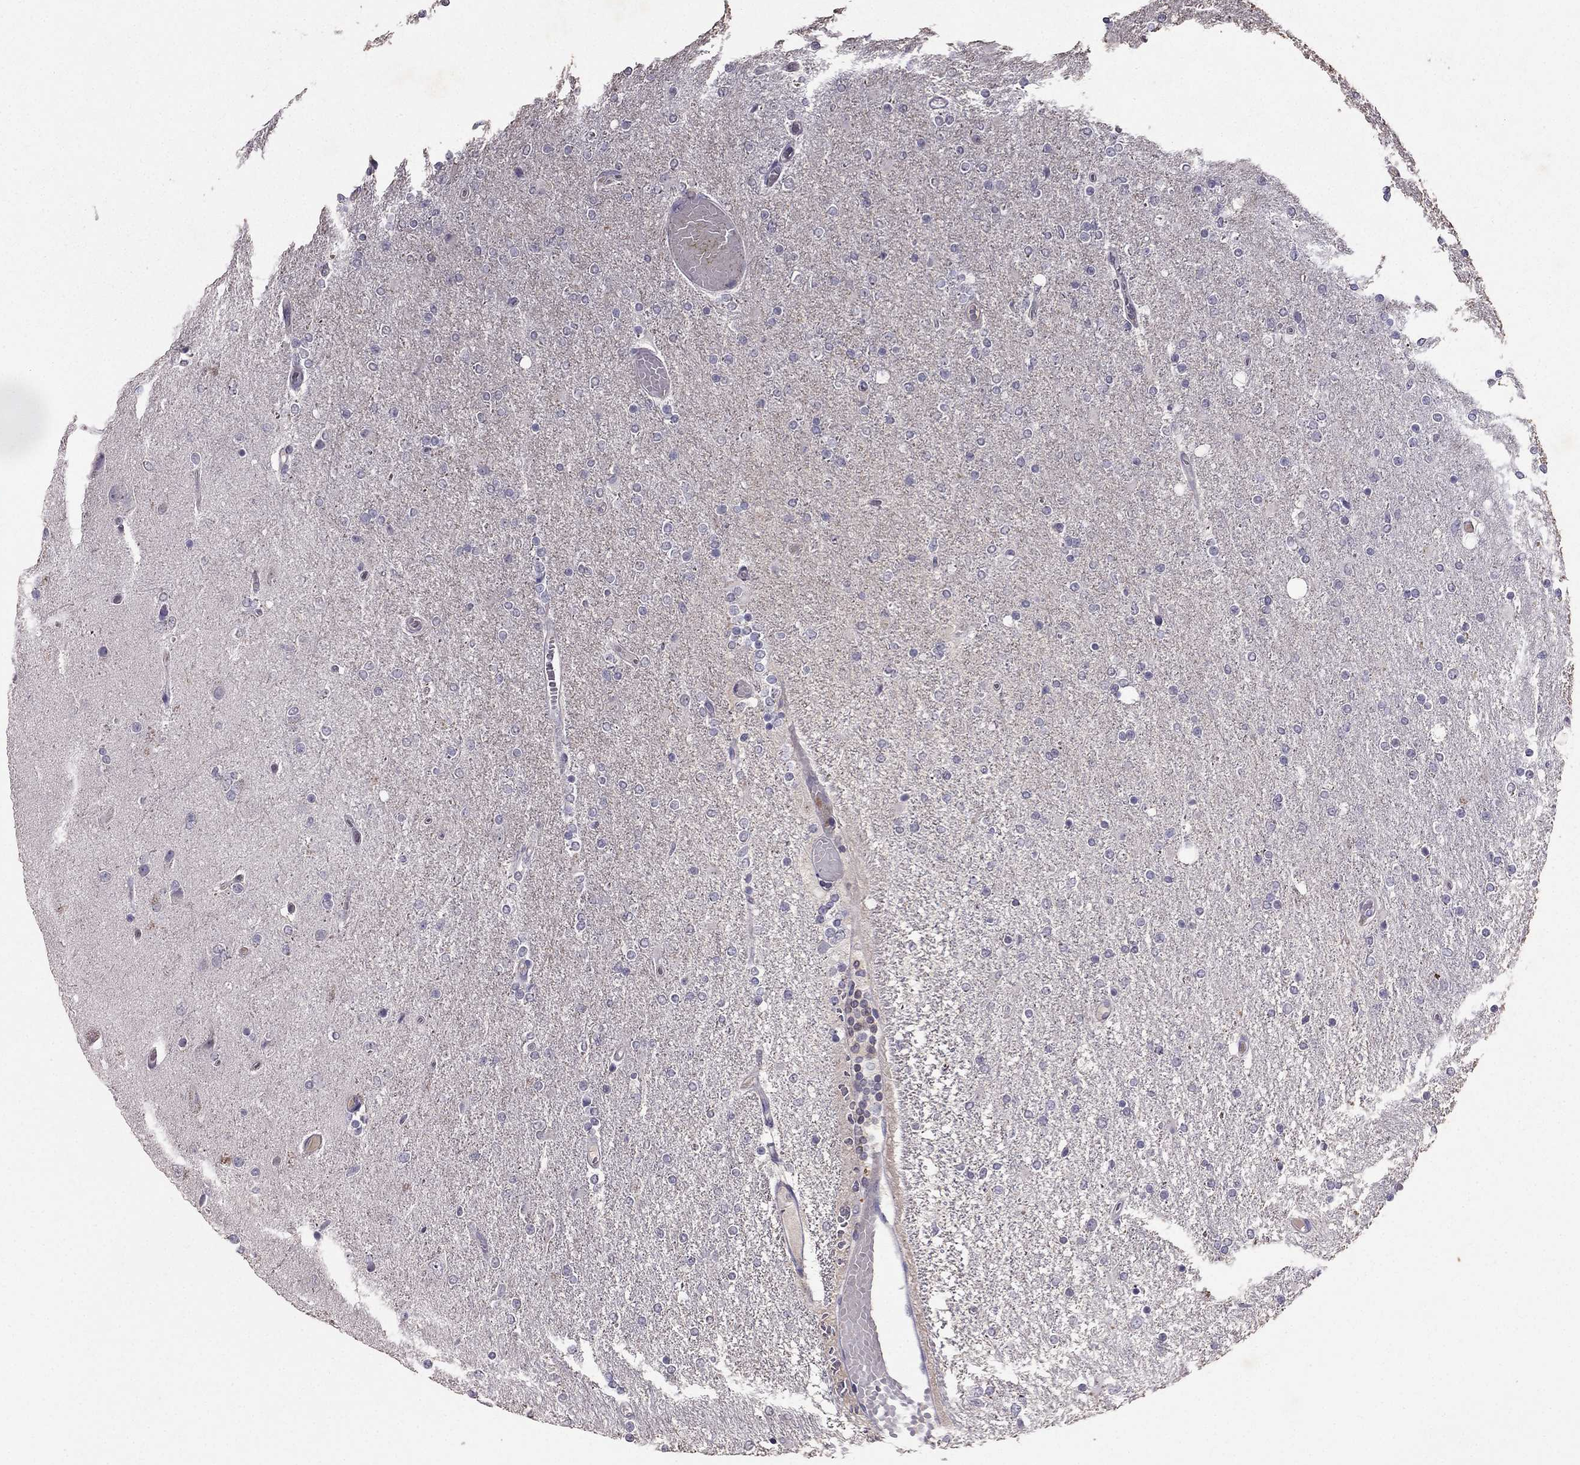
{"staining": {"intensity": "negative", "quantity": "none", "location": "none"}, "tissue": "glioma", "cell_type": "Tumor cells", "image_type": "cancer", "snomed": [{"axis": "morphology", "description": "Glioma, malignant, High grade"}, {"axis": "topography", "description": "Cerebral cortex"}], "caption": "The IHC histopathology image has no significant positivity in tumor cells of glioma tissue.", "gene": "RFLNB", "patient": {"sex": "male", "age": 70}}